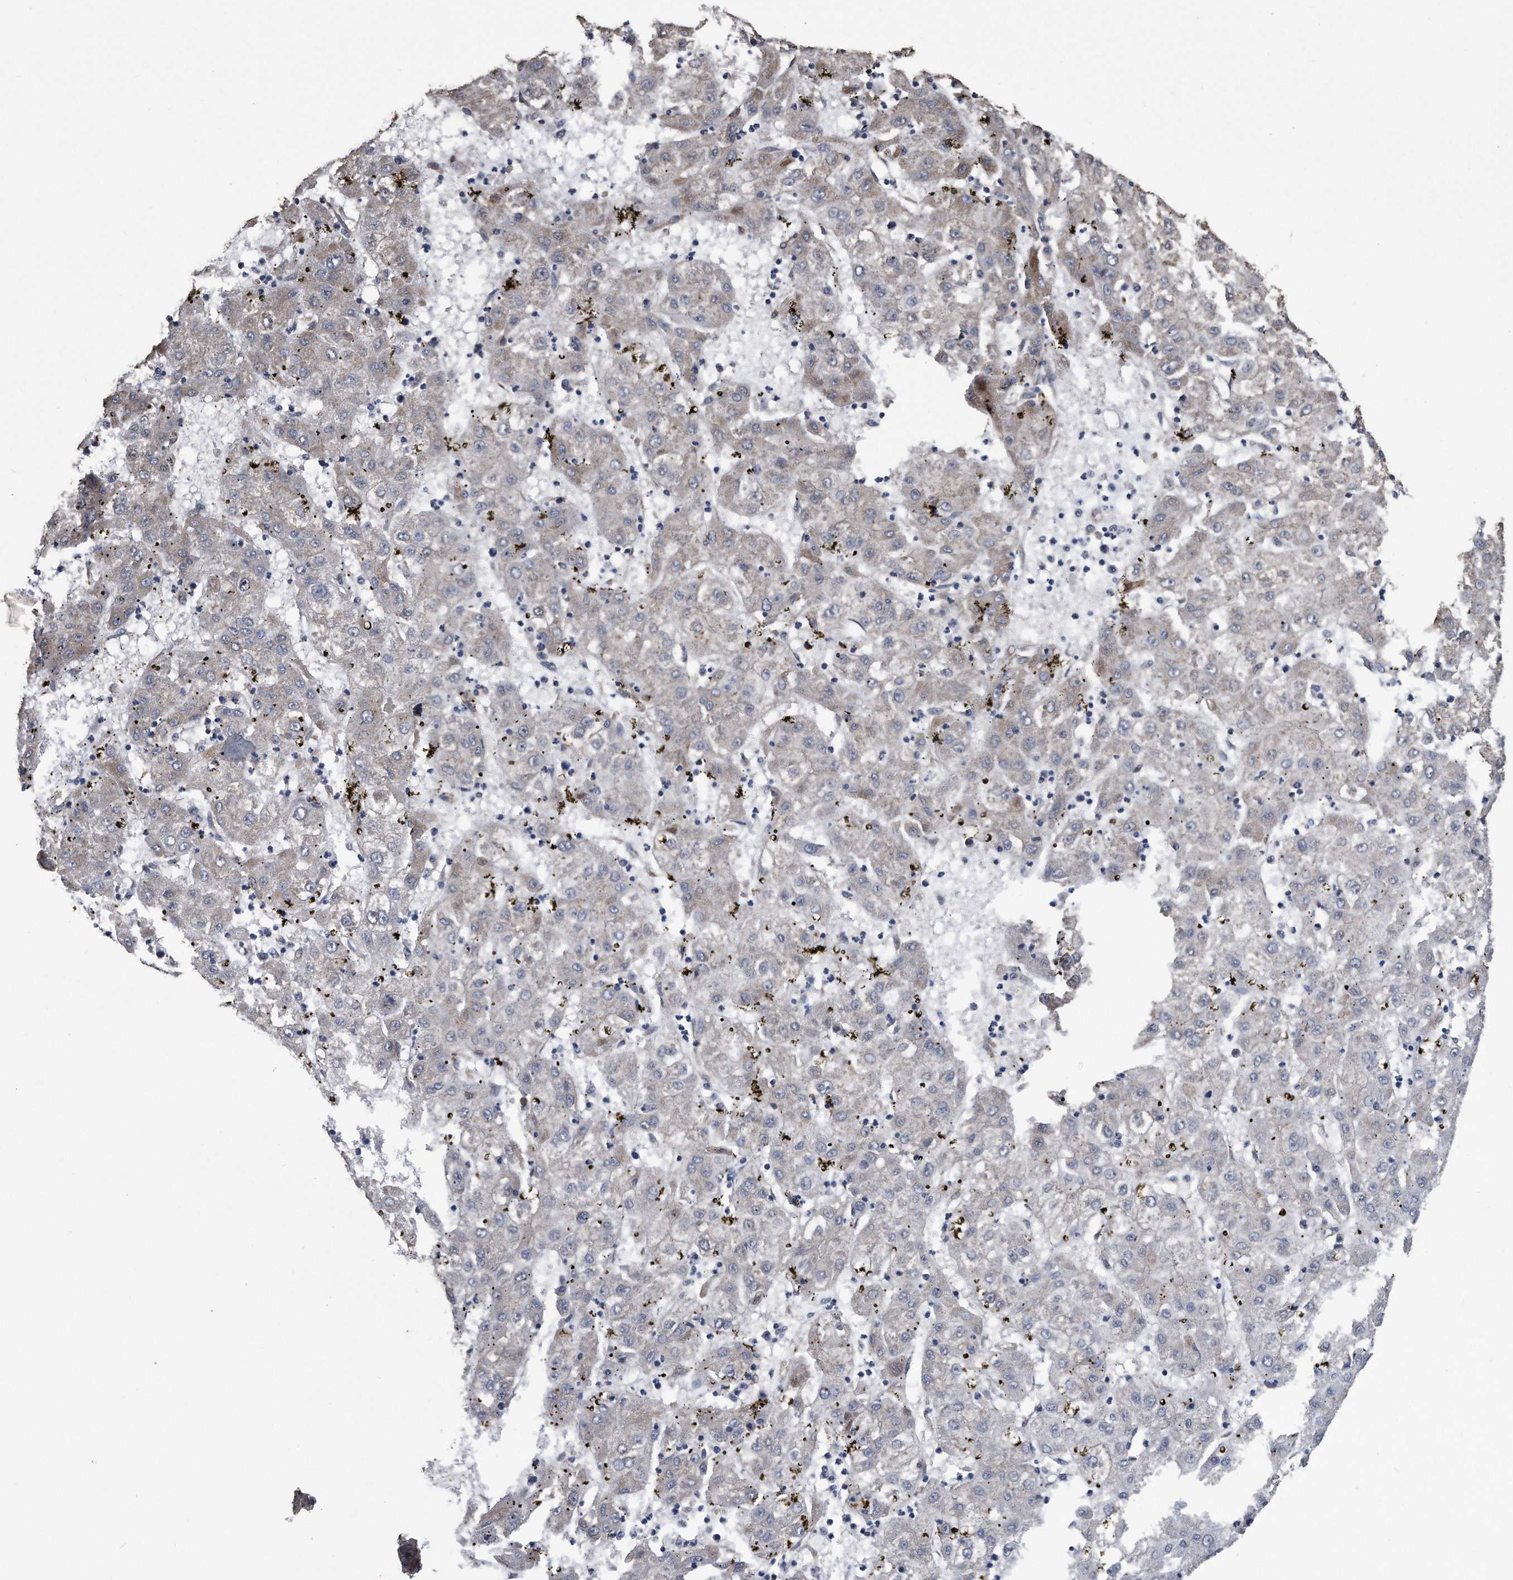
{"staining": {"intensity": "negative", "quantity": "none", "location": "none"}, "tissue": "liver cancer", "cell_type": "Tumor cells", "image_type": "cancer", "snomed": [{"axis": "morphology", "description": "Carcinoma, Hepatocellular, NOS"}, {"axis": "topography", "description": "Liver"}], "caption": "This is a micrograph of IHC staining of liver hepatocellular carcinoma, which shows no staining in tumor cells. (DAB (3,3'-diaminobenzidine) immunohistochemistry visualized using brightfield microscopy, high magnification).", "gene": "PCLO", "patient": {"sex": "male", "age": 72}}